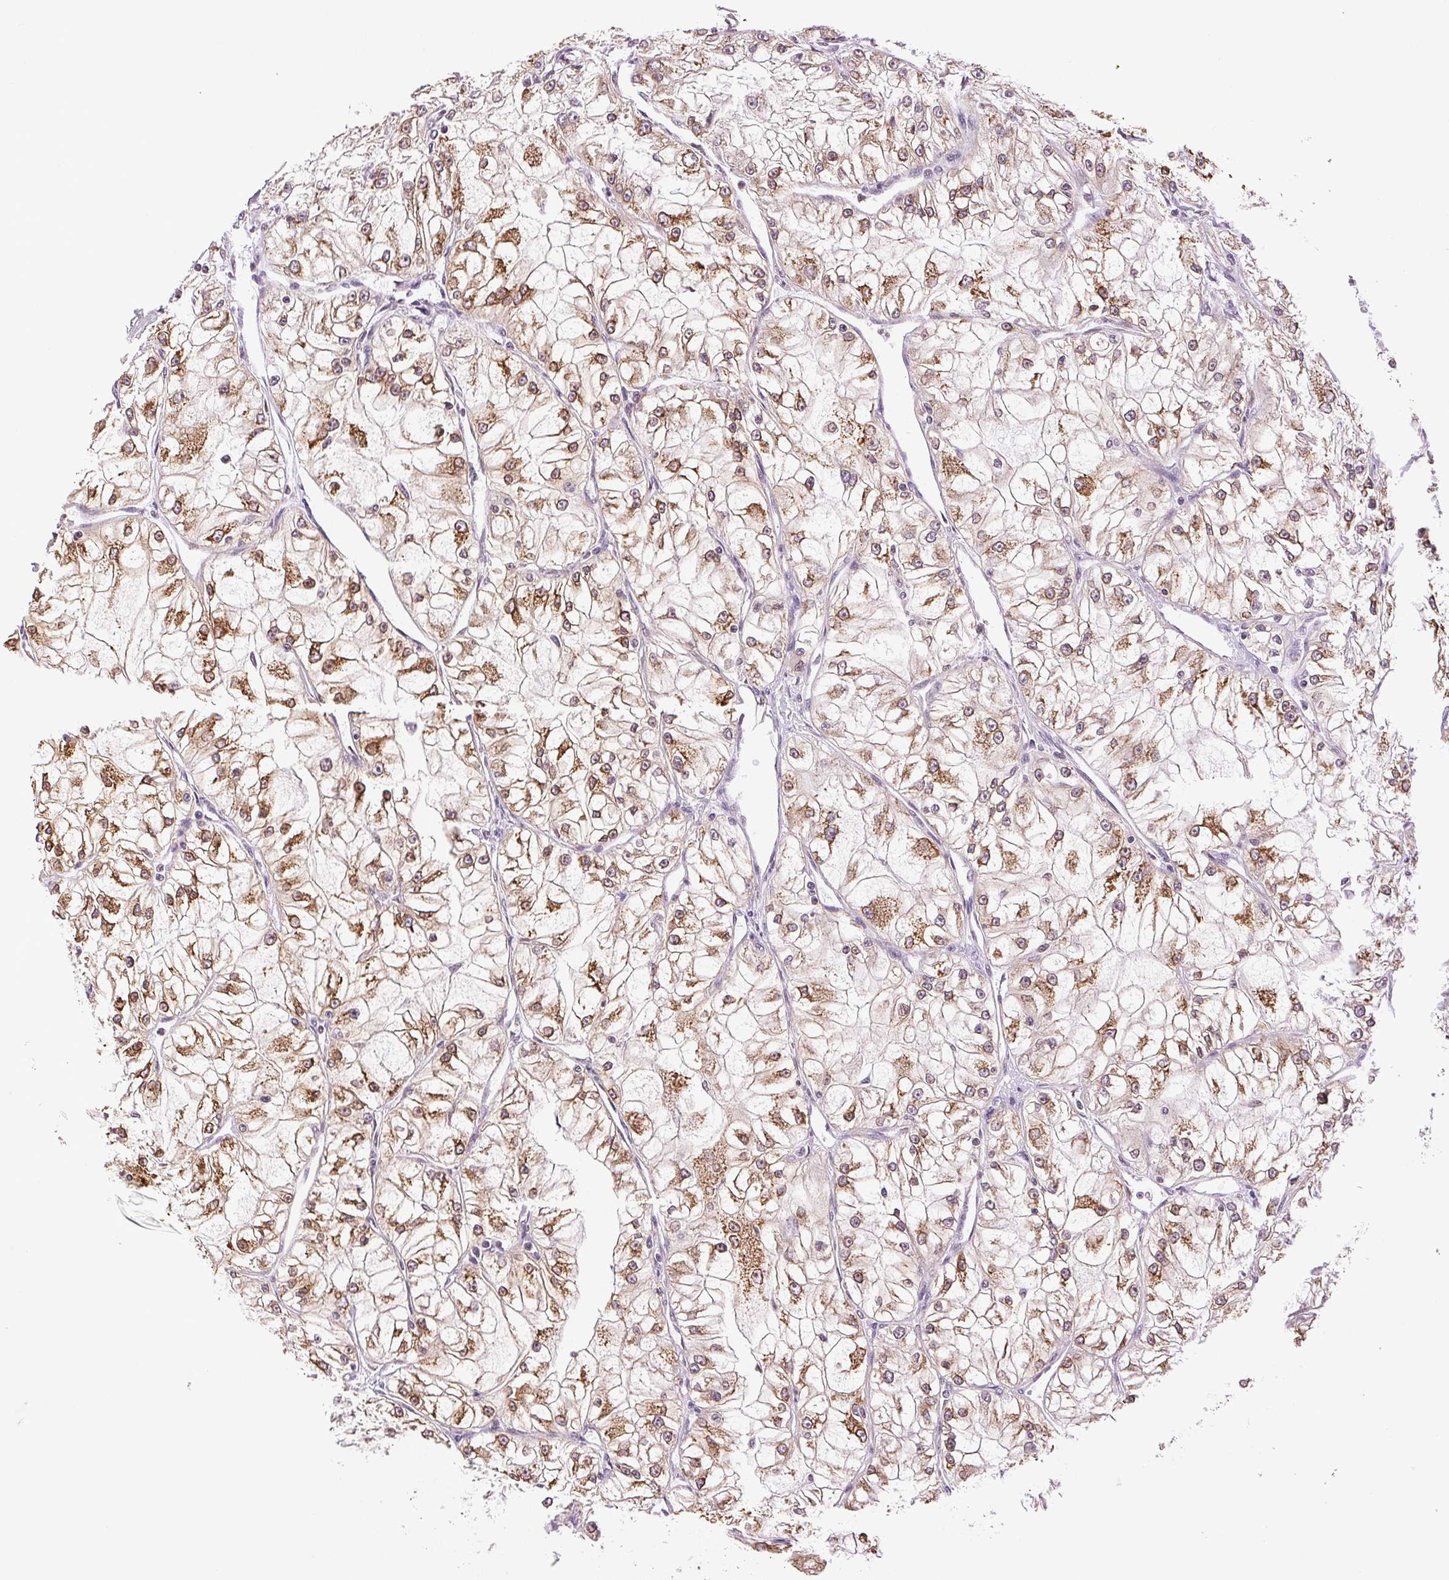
{"staining": {"intensity": "moderate", "quantity": "25%-75%", "location": "cytoplasmic/membranous"}, "tissue": "renal cancer", "cell_type": "Tumor cells", "image_type": "cancer", "snomed": [{"axis": "morphology", "description": "Adenocarcinoma, NOS"}, {"axis": "topography", "description": "Kidney"}], "caption": "Immunohistochemical staining of human renal cancer (adenocarcinoma) reveals moderate cytoplasmic/membranous protein staining in approximately 25%-75% of tumor cells.", "gene": "TNNT3", "patient": {"sex": "female", "age": 72}}